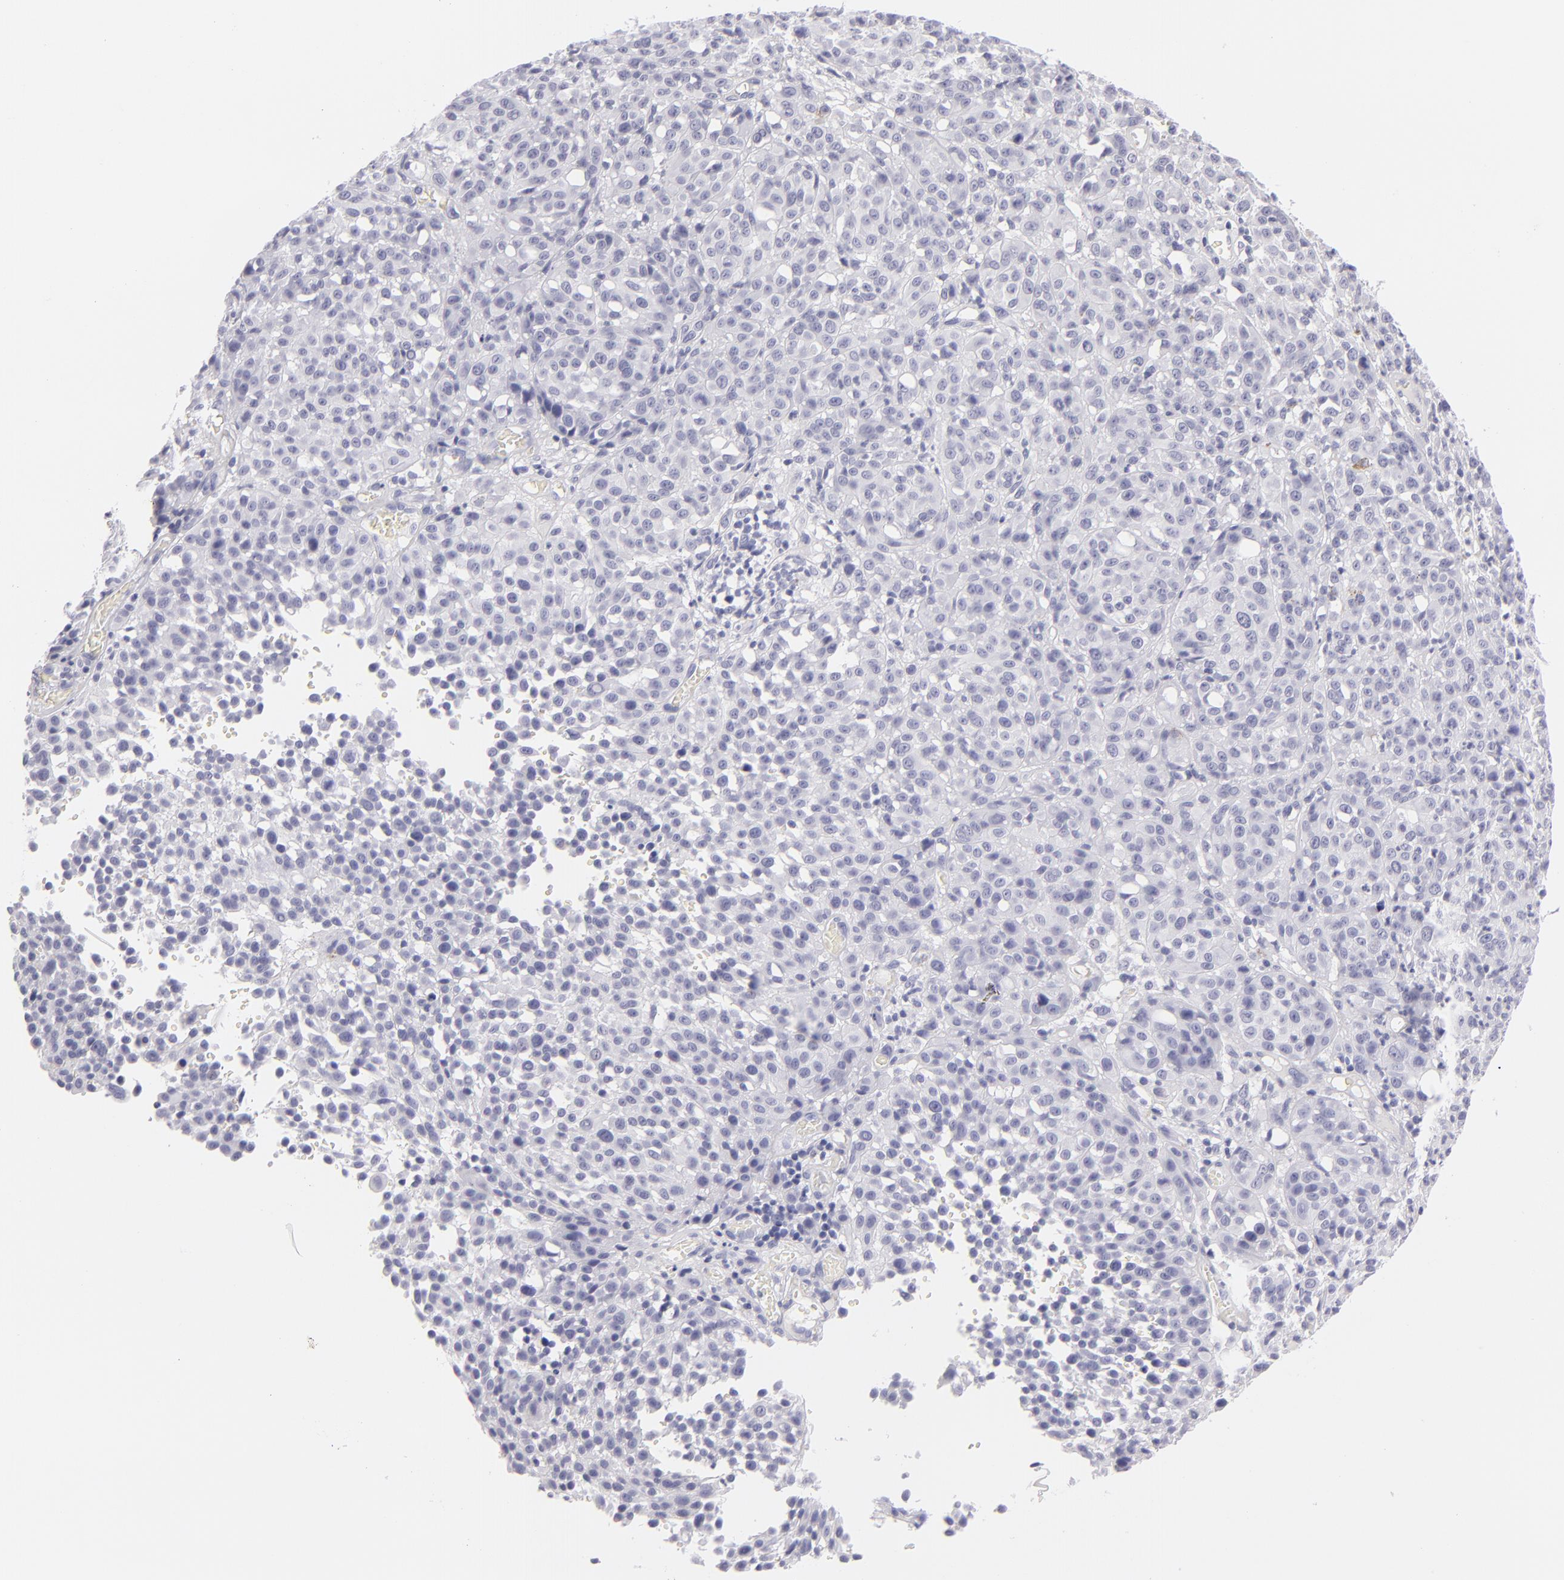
{"staining": {"intensity": "negative", "quantity": "none", "location": "none"}, "tissue": "melanoma", "cell_type": "Tumor cells", "image_type": "cancer", "snomed": [{"axis": "morphology", "description": "Malignant melanoma, NOS"}, {"axis": "topography", "description": "Skin"}], "caption": "Immunohistochemical staining of human melanoma exhibits no significant expression in tumor cells. (DAB (3,3'-diaminobenzidine) immunohistochemistry (IHC) with hematoxylin counter stain).", "gene": "VIL1", "patient": {"sex": "female", "age": 49}}